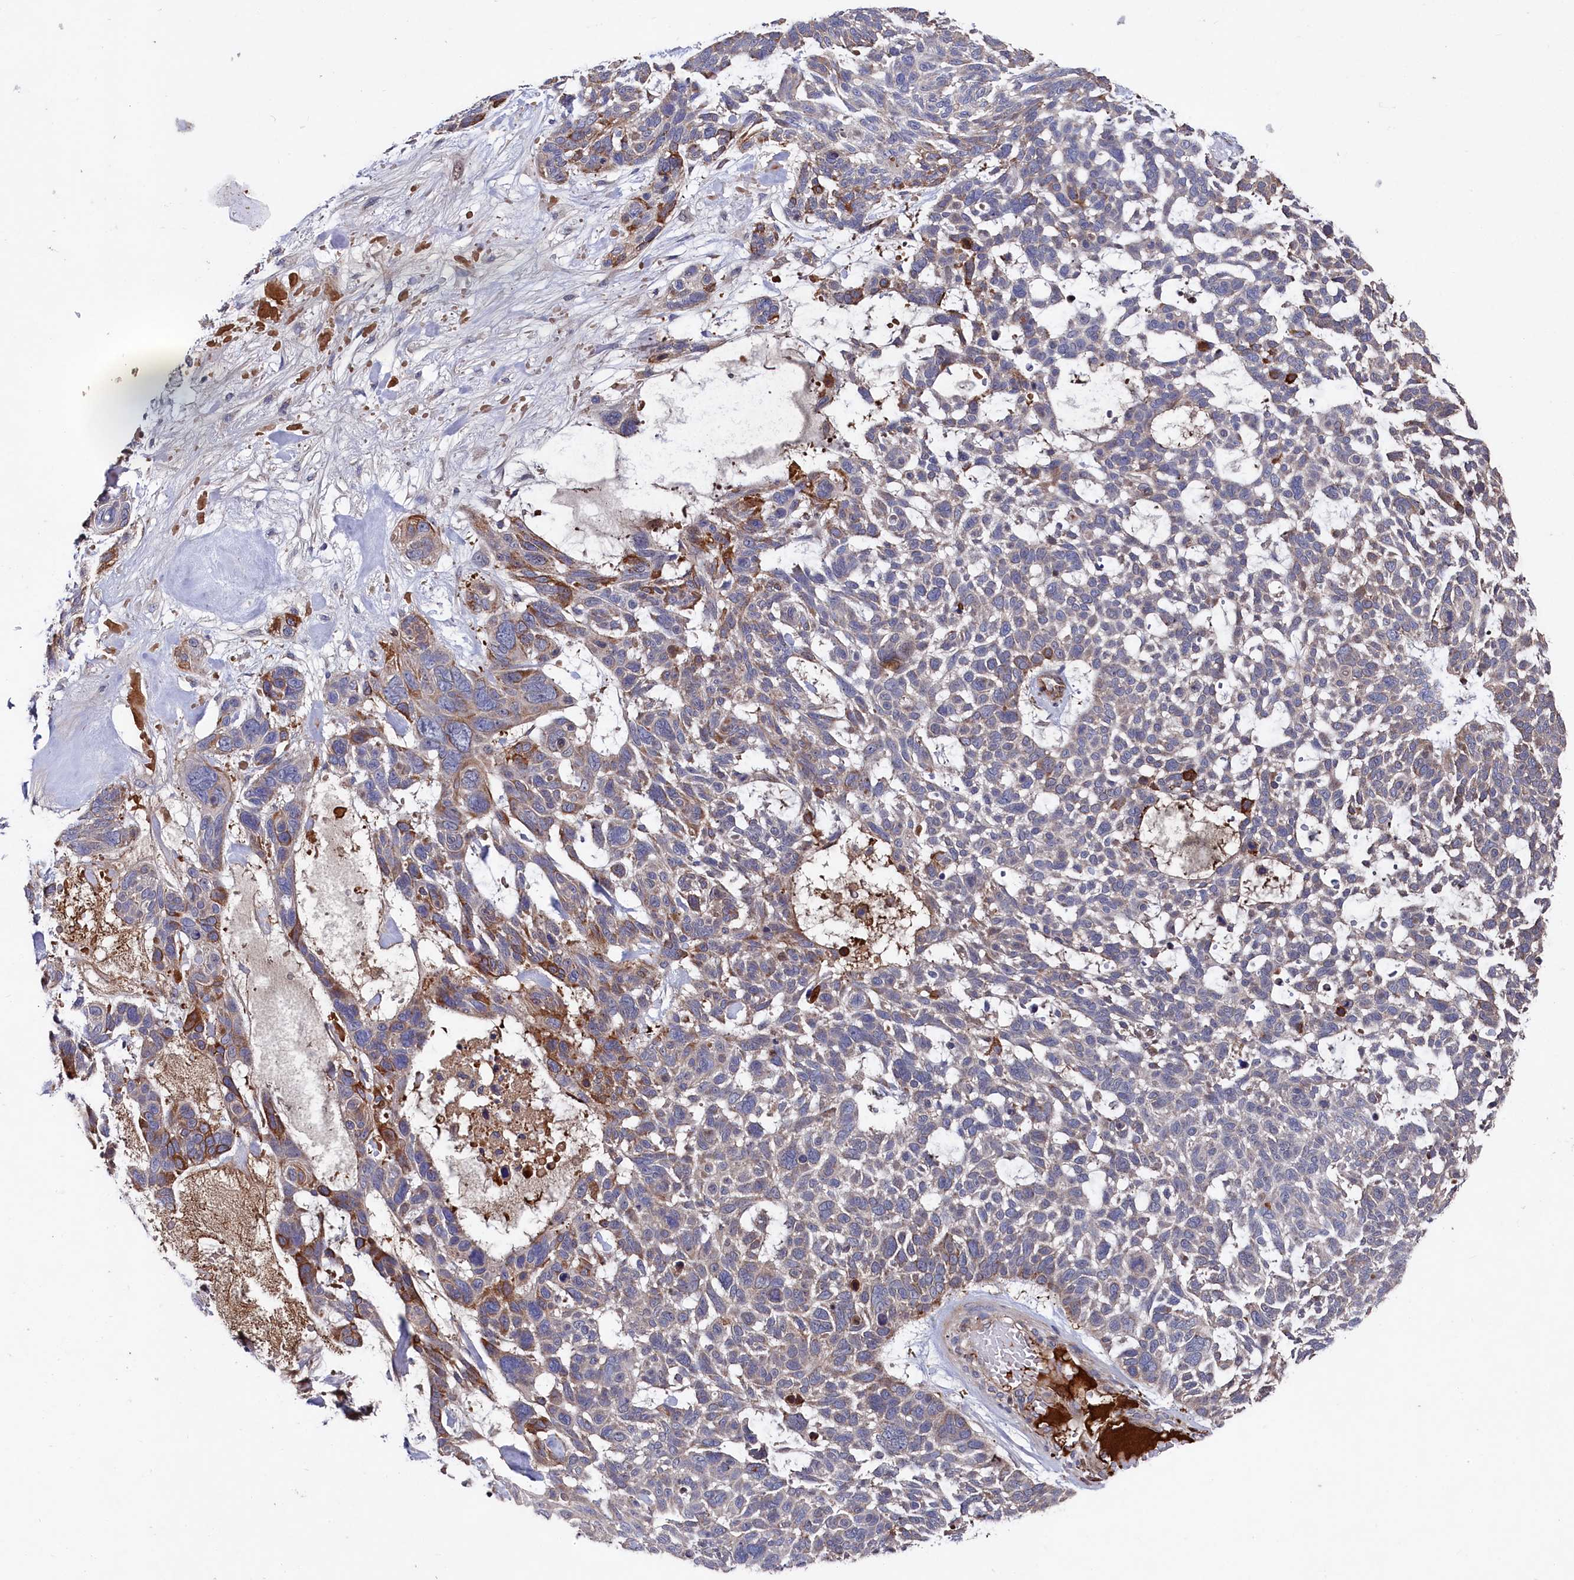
{"staining": {"intensity": "moderate", "quantity": "<25%", "location": "cytoplasmic/membranous"}, "tissue": "skin cancer", "cell_type": "Tumor cells", "image_type": "cancer", "snomed": [{"axis": "morphology", "description": "Basal cell carcinoma"}, {"axis": "topography", "description": "Skin"}], "caption": "A histopathology image of human basal cell carcinoma (skin) stained for a protein exhibits moderate cytoplasmic/membranous brown staining in tumor cells.", "gene": "SUPV3L1", "patient": {"sex": "male", "age": 88}}